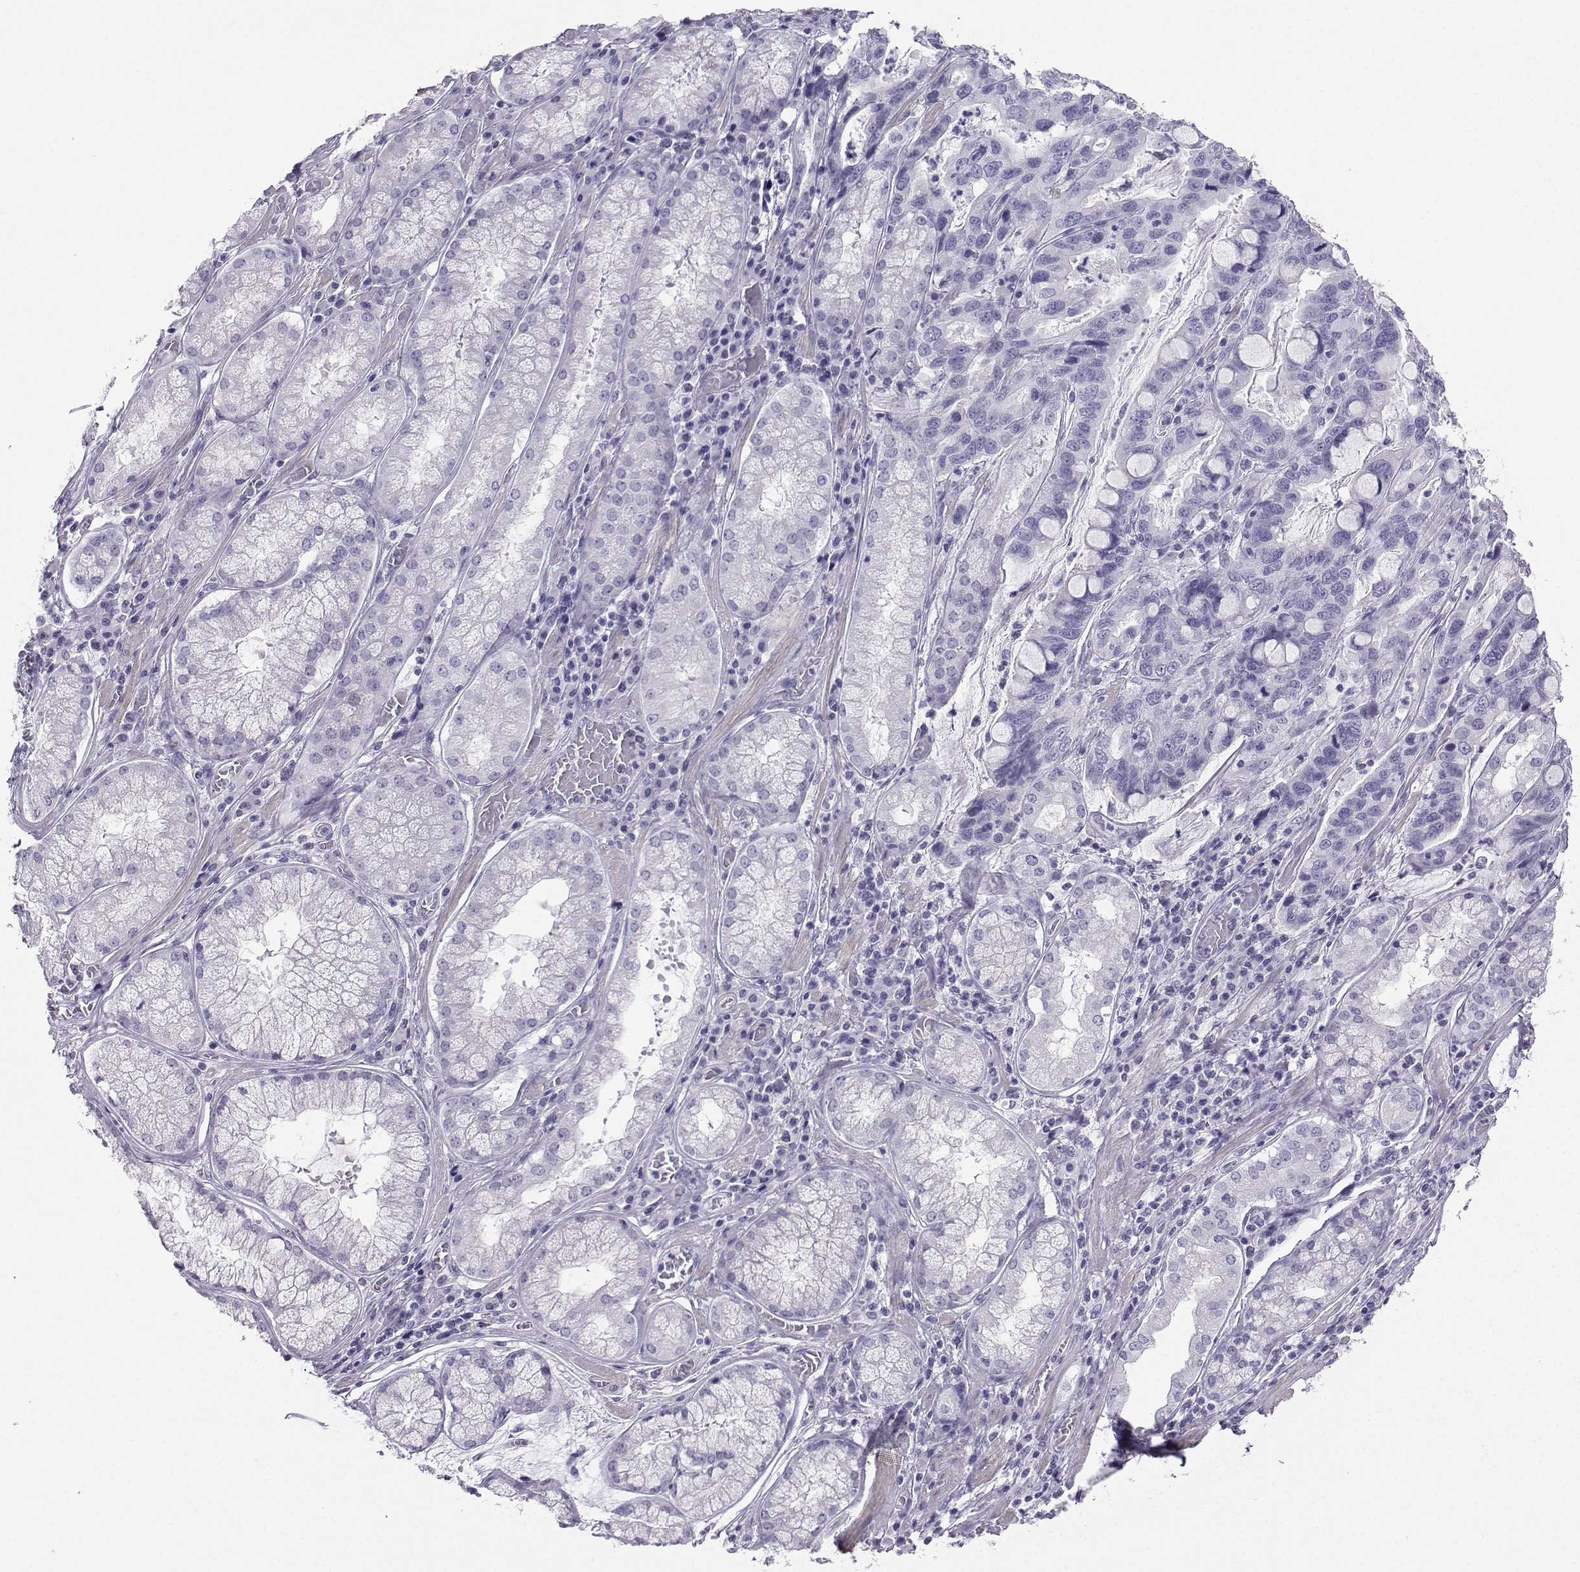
{"staining": {"intensity": "negative", "quantity": "none", "location": "none"}, "tissue": "stomach cancer", "cell_type": "Tumor cells", "image_type": "cancer", "snomed": [{"axis": "morphology", "description": "Adenocarcinoma, NOS"}, {"axis": "topography", "description": "Stomach, lower"}], "caption": "Human stomach cancer stained for a protein using IHC reveals no positivity in tumor cells.", "gene": "KIF17", "patient": {"sex": "female", "age": 76}}